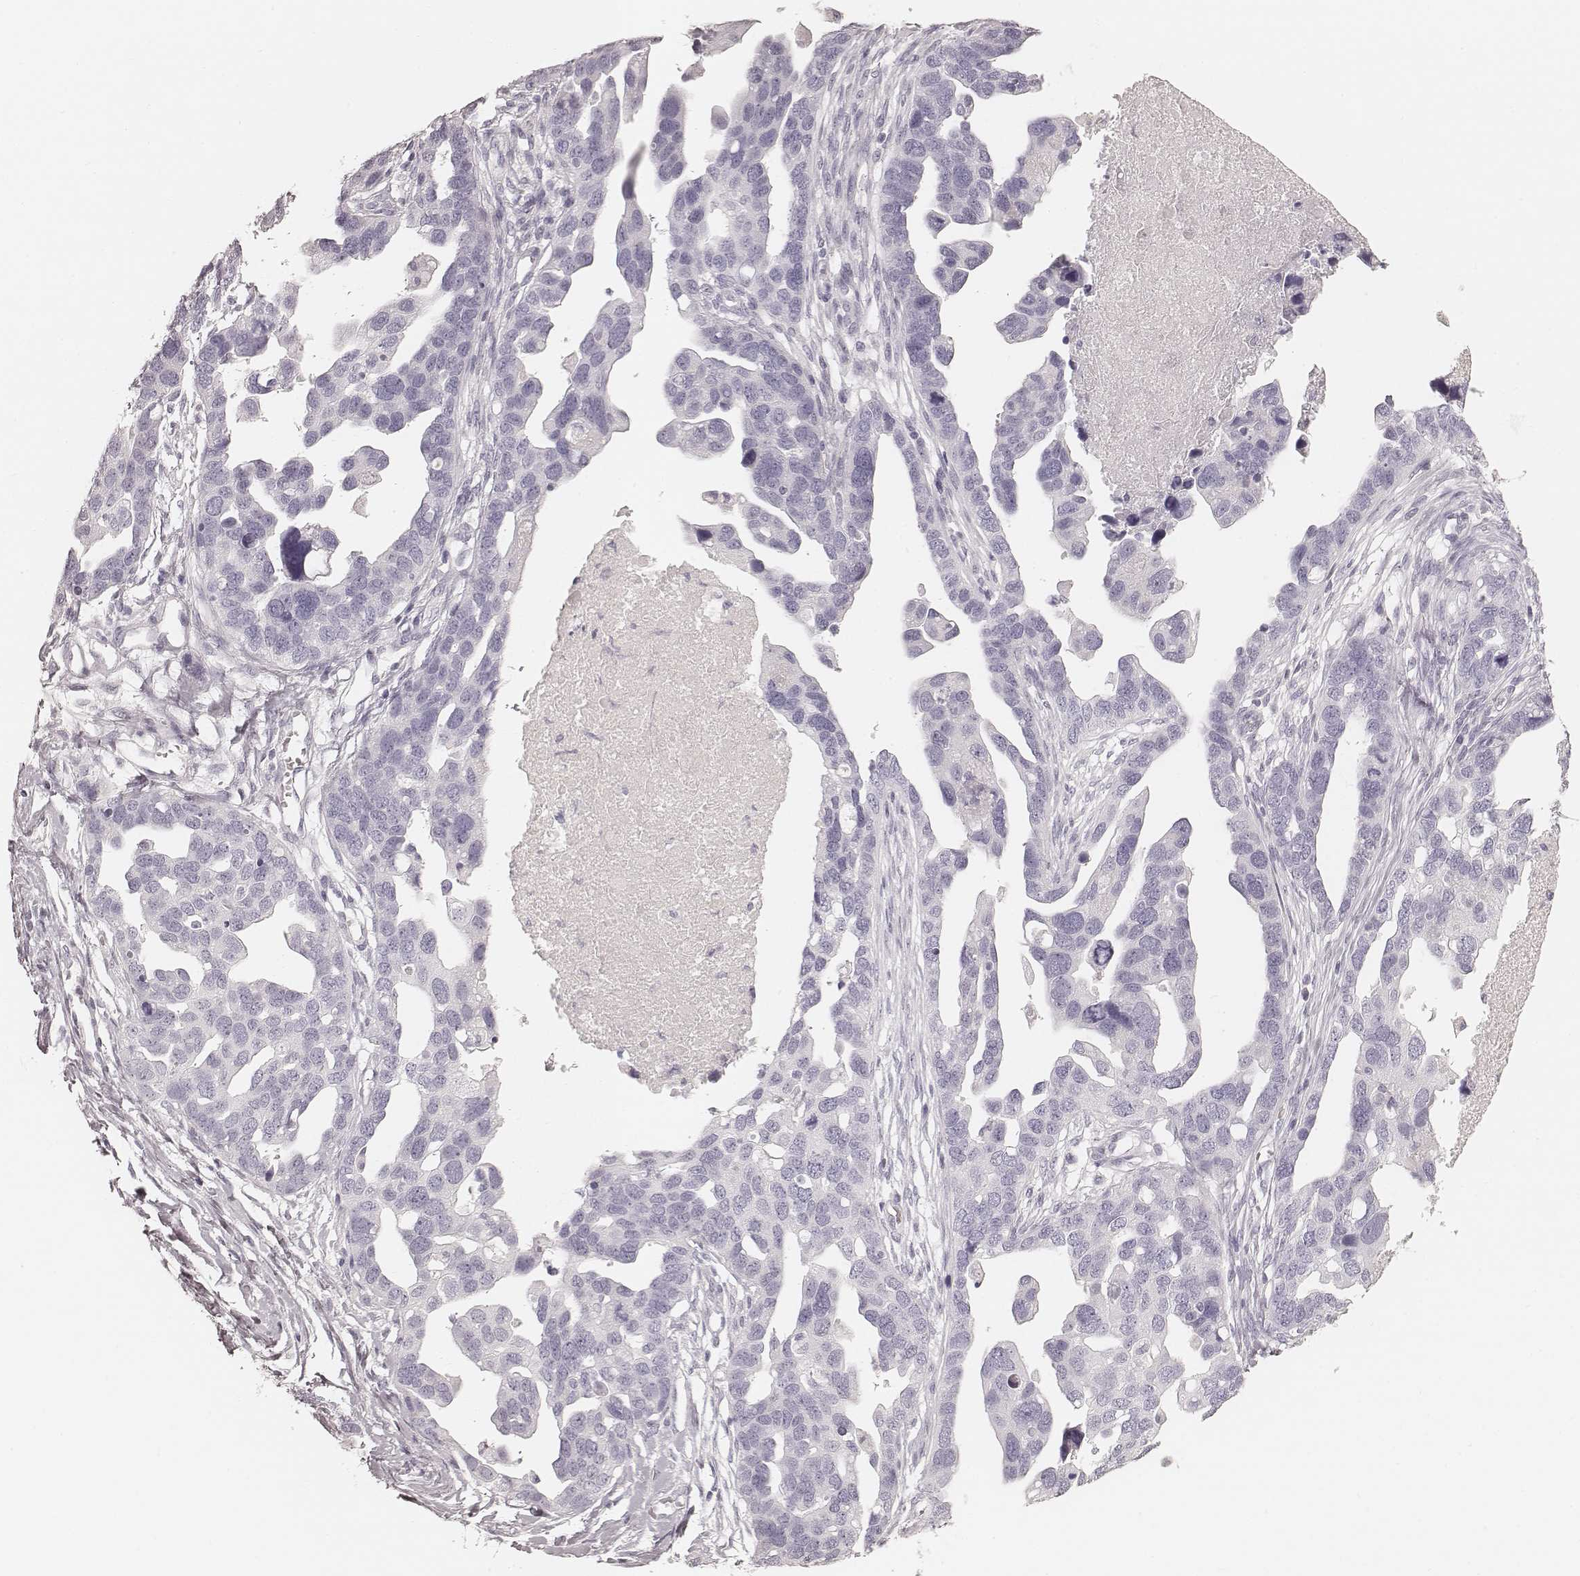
{"staining": {"intensity": "negative", "quantity": "none", "location": "none"}, "tissue": "ovarian cancer", "cell_type": "Tumor cells", "image_type": "cancer", "snomed": [{"axis": "morphology", "description": "Cystadenocarcinoma, serous, NOS"}, {"axis": "topography", "description": "Ovary"}], "caption": "Tumor cells are negative for protein expression in human ovarian cancer (serous cystadenocarcinoma).", "gene": "KRT26", "patient": {"sex": "female", "age": 54}}